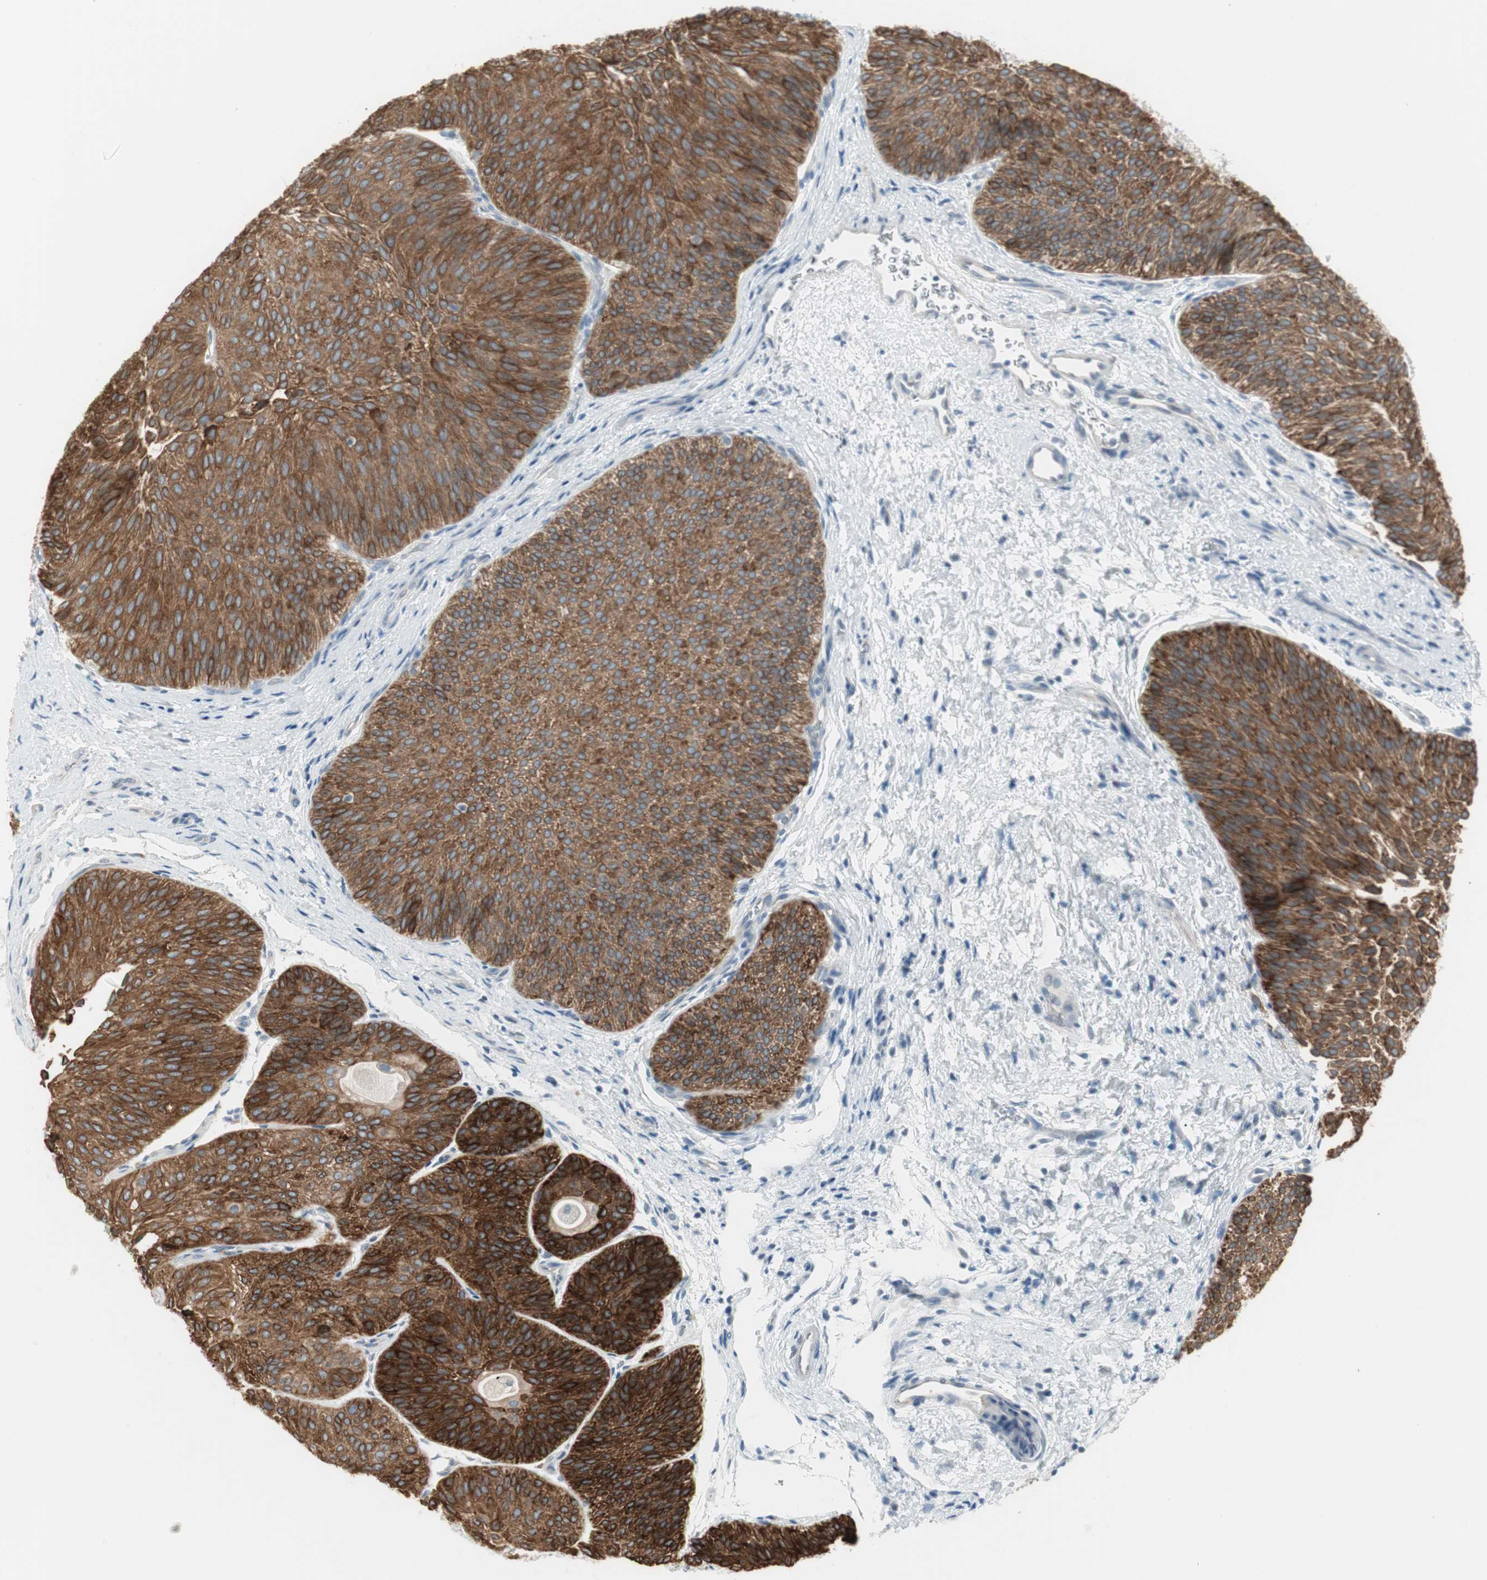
{"staining": {"intensity": "strong", "quantity": ">75%", "location": "cytoplasmic/membranous"}, "tissue": "urothelial cancer", "cell_type": "Tumor cells", "image_type": "cancer", "snomed": [{"axis": "morphology", "description": "Urothelial carcinoma, Low grade"}, {"axis": "topography", "description": "Urinary bladder"}], "caption": "IHC image of neoplastic tissue: human low-grade urothelial carcinoma stained using immunohistochemistry (IHC) shows high levels of strong protein expression localized specifically in the cytoplasmic/membranous of tumor cells, appearing as a cytoplasmic/membranous brown color.", "gene": "AGR2", "patient": {"sex": "female", "age": 60}}